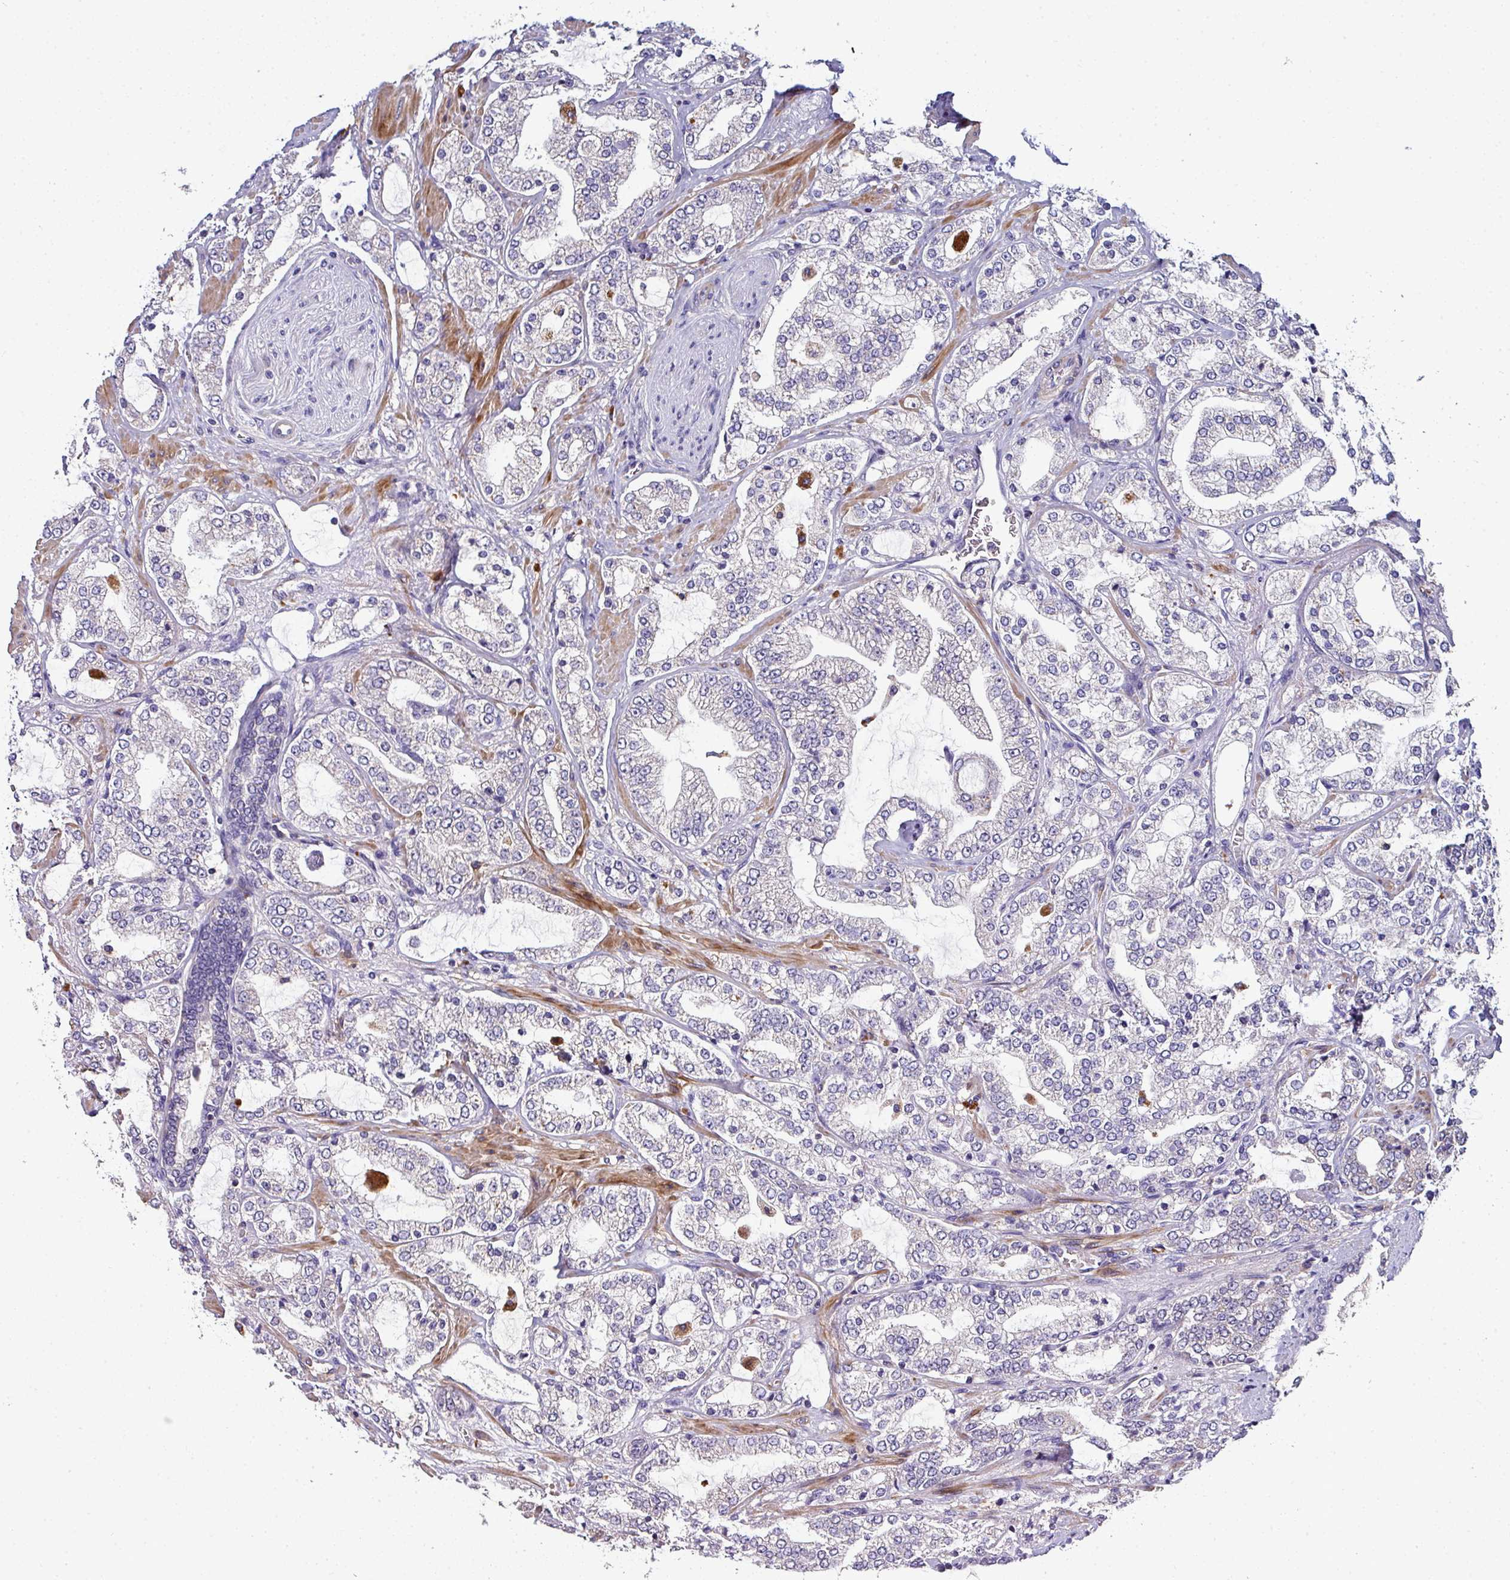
{"staining": {"intensity": "negative", "quantity": "none", "location": "none"}, "tissue": "prostate cancer", "cell_type": "Tumor cells", "image_type": "cancer", "snomed": [{"axis": "morphology", "description": "Adenocarcinoma, High grade"}, {"axis": "topography", "description": "Prostate"}], "caption": "Tumor cells show no significant protein expression in prostate cancer. (DAB immunohistochemistry (IHC), high magnification).", "gene": "AEBP2", "patient": {"sex": "male", "age": 64}}